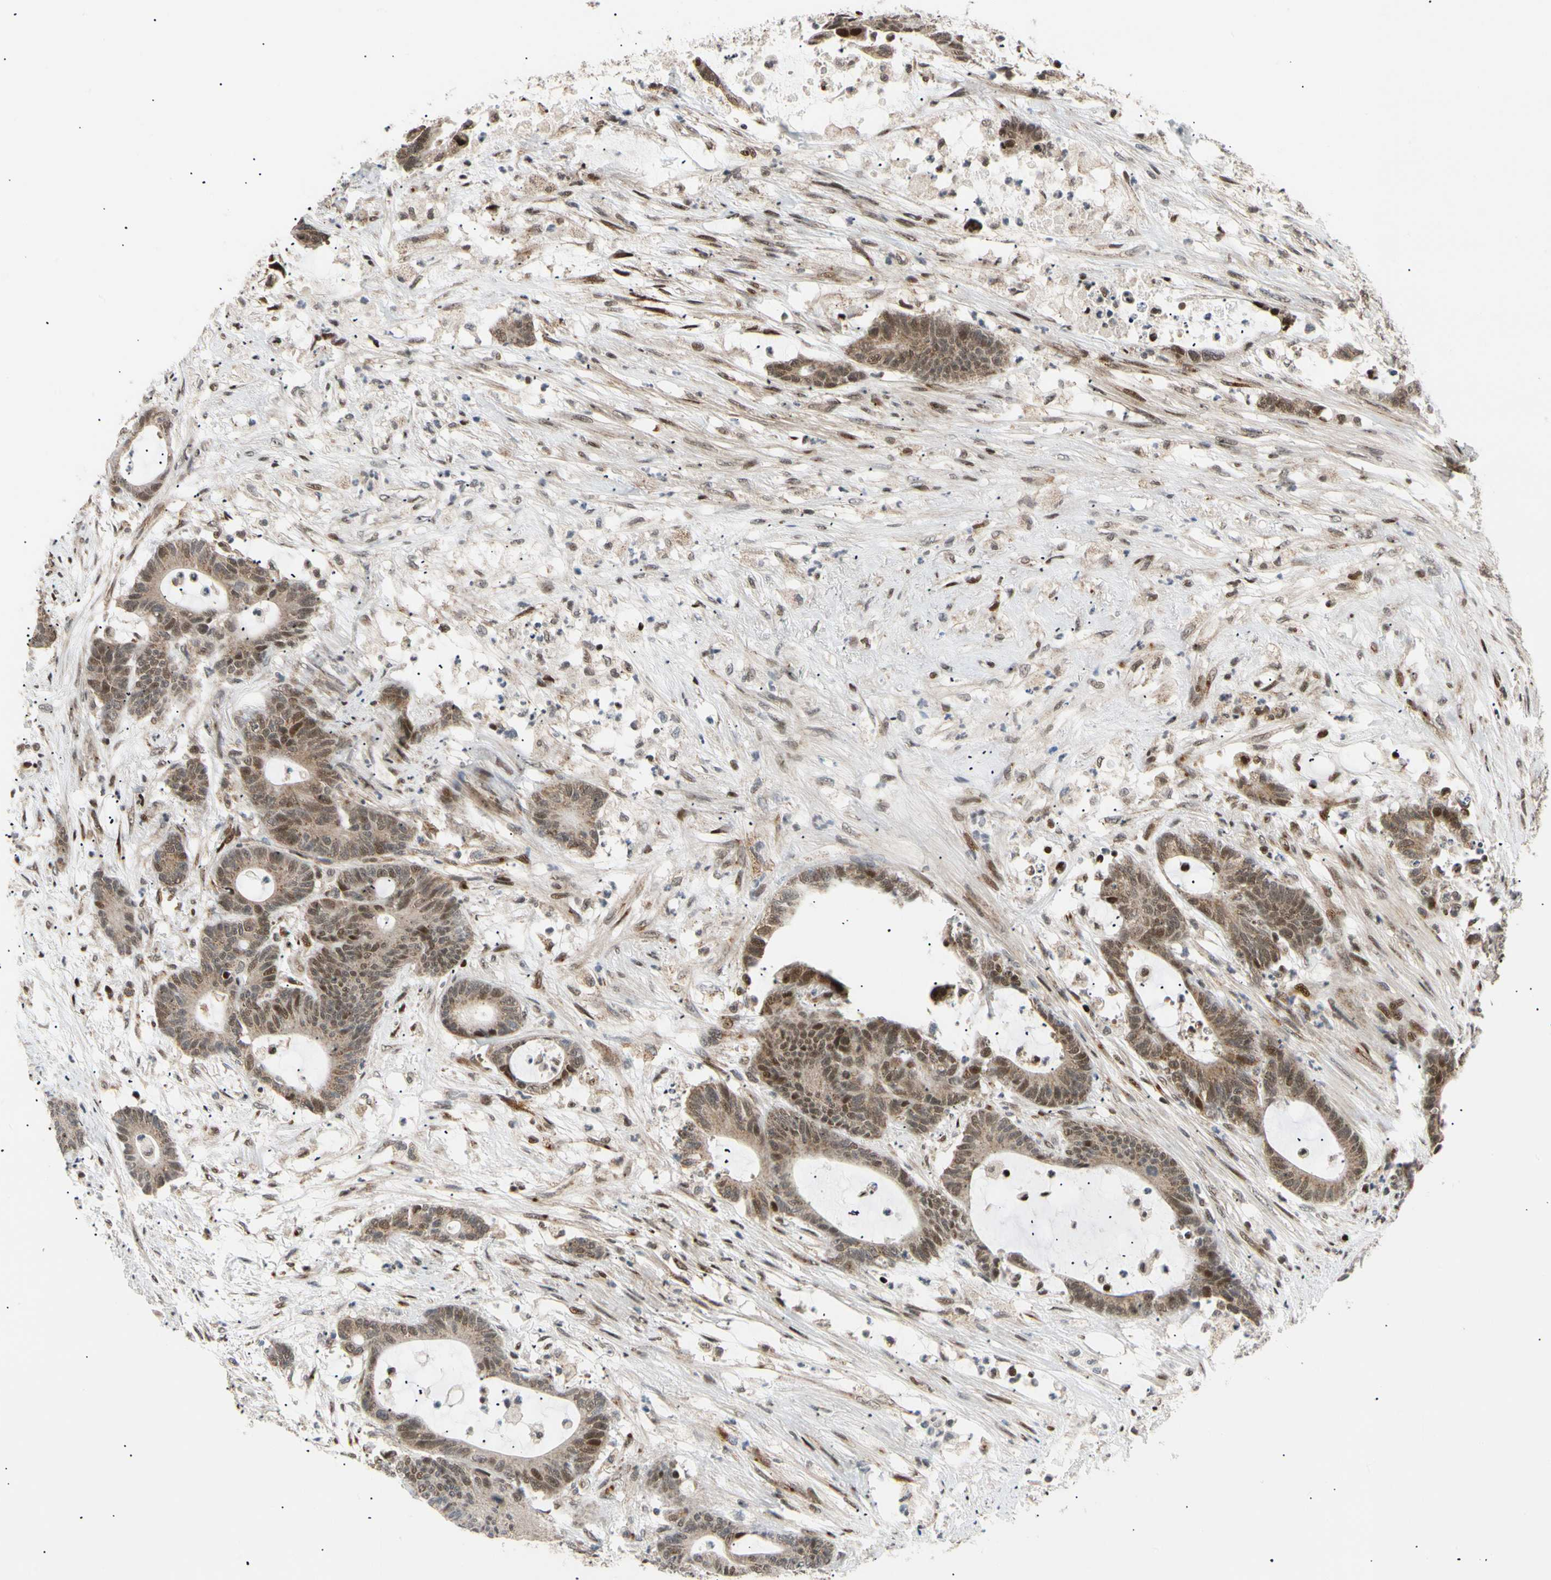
{"staining": {"intensity": "moderate", "quantity": "25%-75%", "location": "cytoplasmic/membranous,nuclear"}, "tissue": "colorectal cancer", "cell_type": "Tumor cells", "image_type": "cancer", "snomed": [{"axis": "morphology", "description": "Adenocarcinoma, NOS"}, {"axis": "topography", "description": "Colon"}], "caption": "Immunohistochemistry (DAB) staining of human colorectal cancer (adenocarcinoma) displays moderate cytoplasmic/membranous and nuclear protein positivity in about 25%-75% of tumor cells.", "gene": "E2F1", "patient": {"sex": "female", "age": 84}}